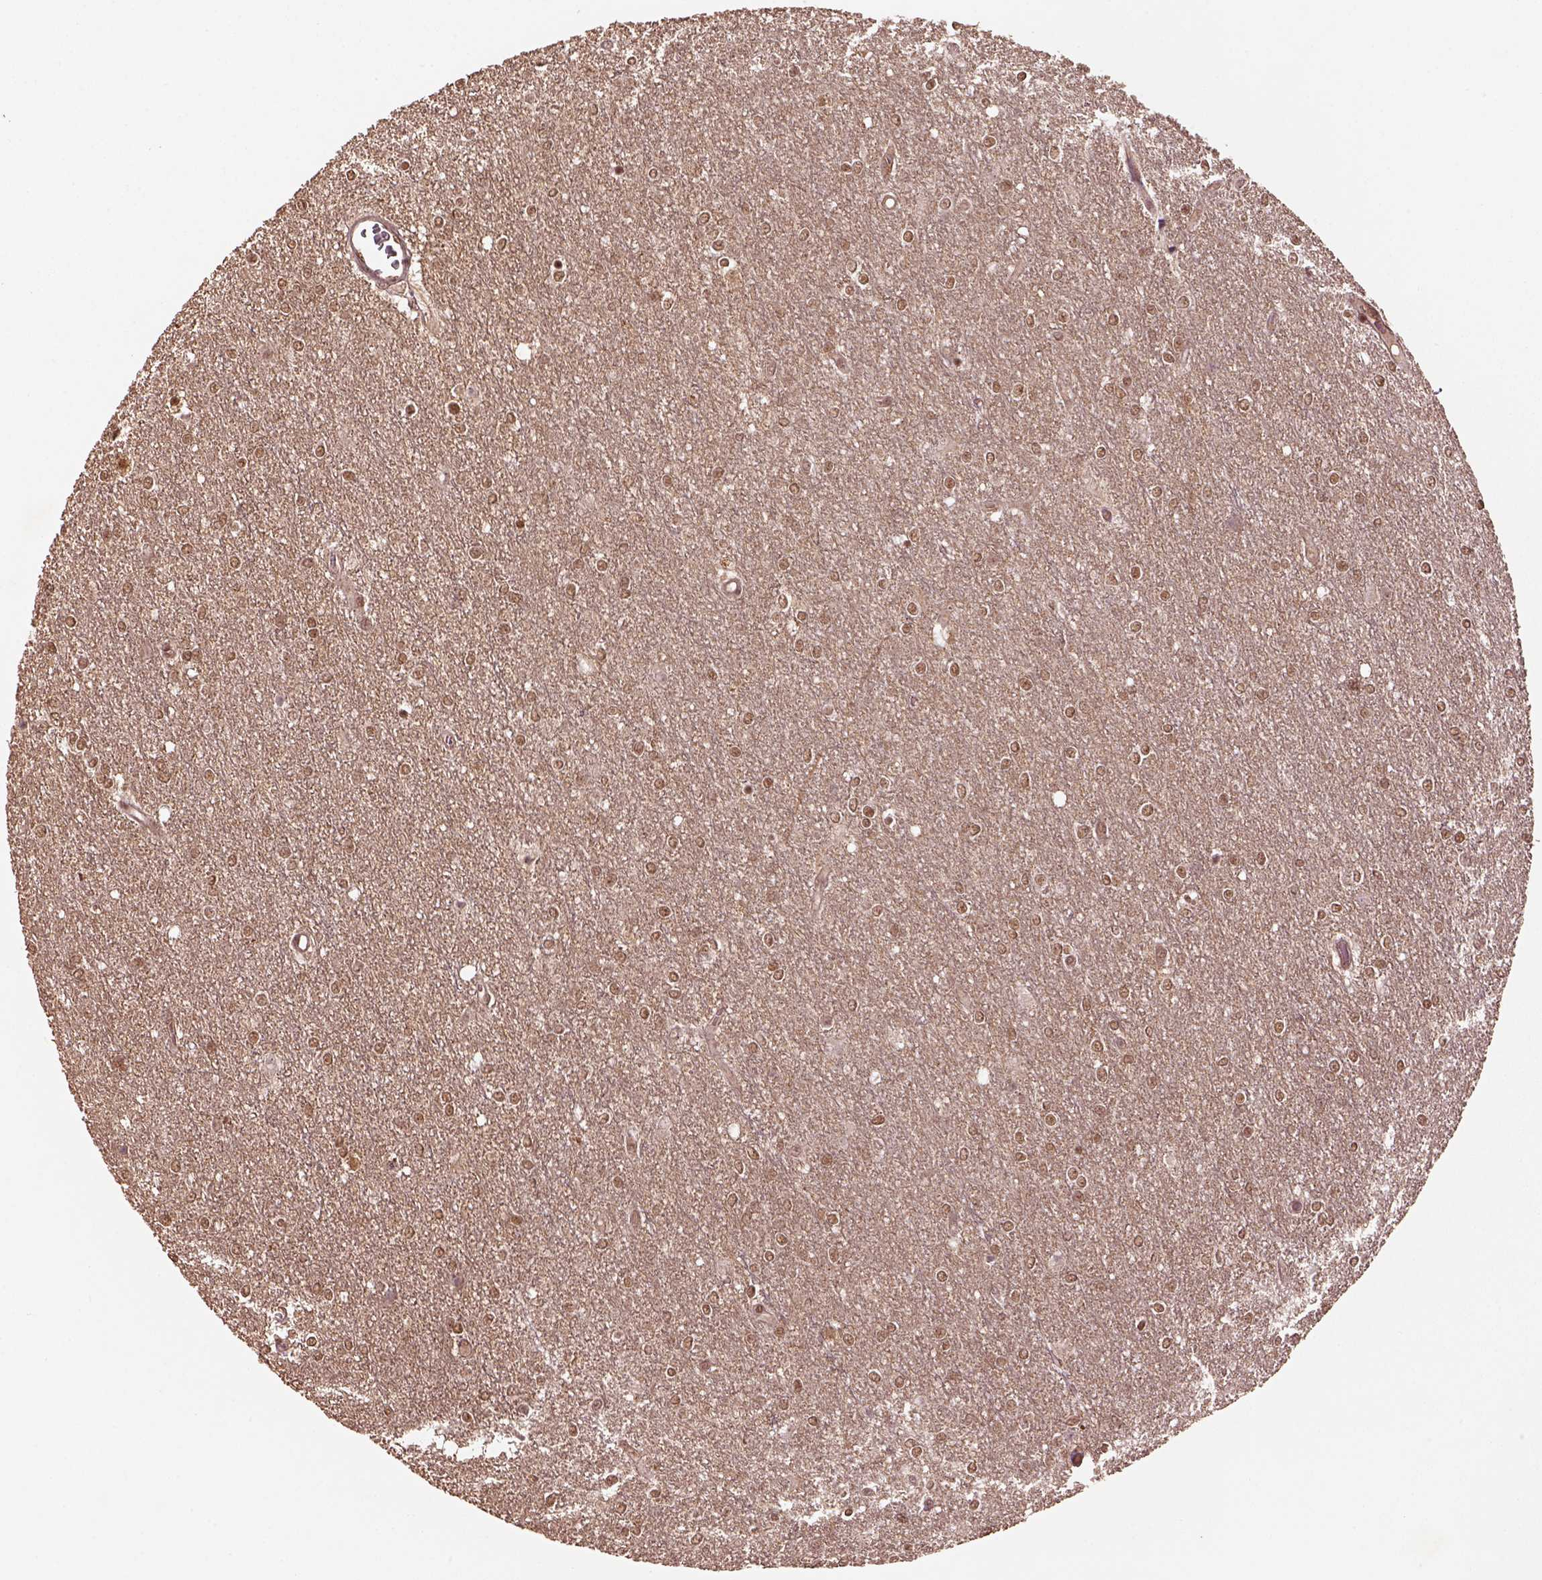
{"staining": {"intensity": "moderate", "quantity": ">75%", "location": "nuclear"}, "tissue": "glioma", "cell_type": "Tumor cells", "image_type": "cancer", "snomed": [{"axis": "morphology", "description": "Glioma, malignant, High grade"}, {"axis": "topography", "description": "Brain"}], "caption": "Protein expression analysis of human malignant high-grade glioma reveals moderate nuclear staining in approximately >75% of tumor cells.", "gene": "BRD9", "patient": {"sex": "female", "age": 61}}